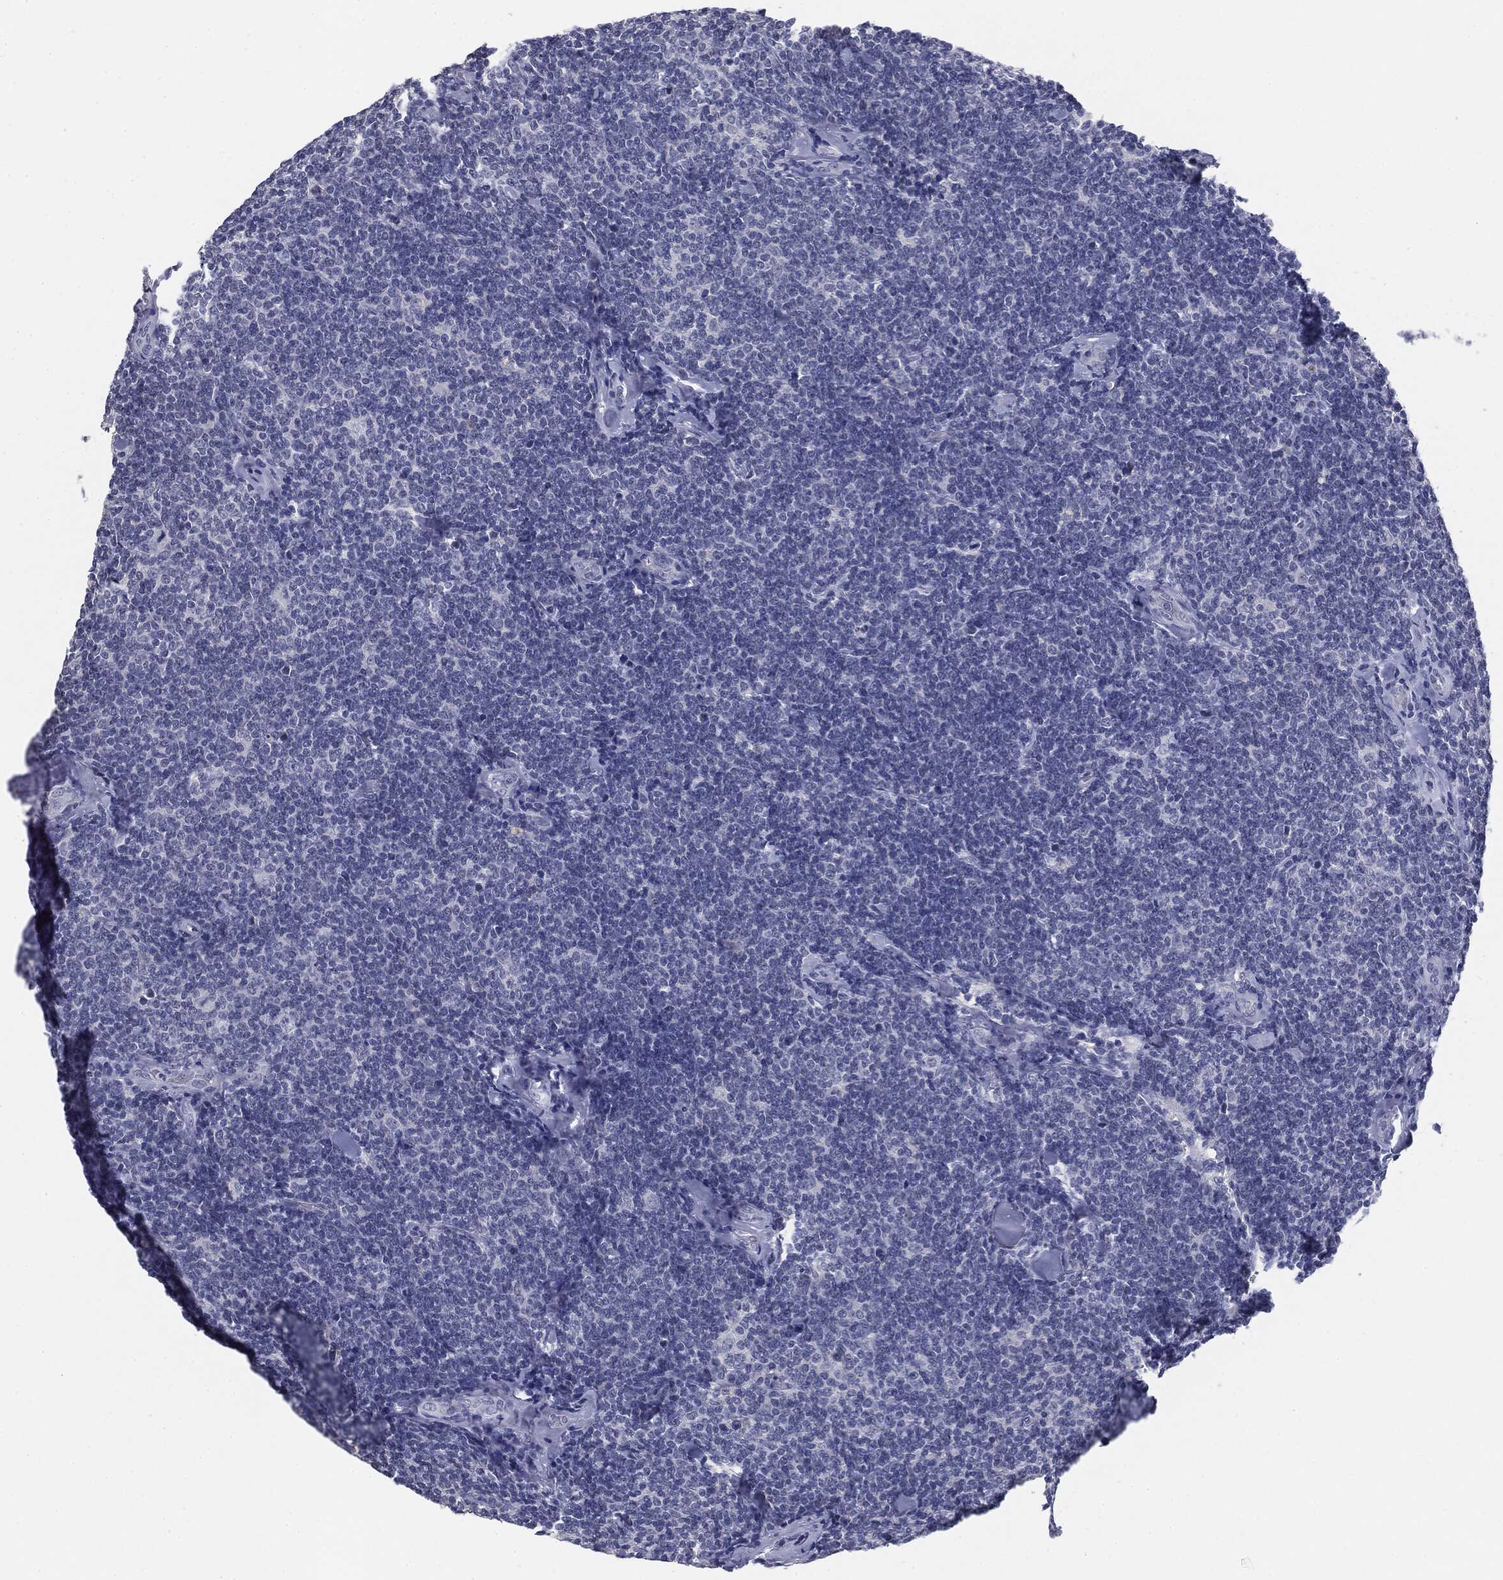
{"staining": {"intensity": "negative", "quantity": "none", "location": "none"}, "tissue": "lymphoma", "cell_type": "Tumor cells", "image_type": "cancer", "snomed": [{"axis": "morphology", "description": "Malignant lymphoma, non-Hodgkin's type, Low grade"}, {"axis": "topography", "description": "Lymph node"}], "caption": "The IHC photomicrograph has no significant expression in tumor cells of malignant lymphoma, non-Hodgkin's type (low-grade) tissue. Nuclei are stained in blue.", "gene": "MUC1", "patient": {"sex": "female", "age": 56}}